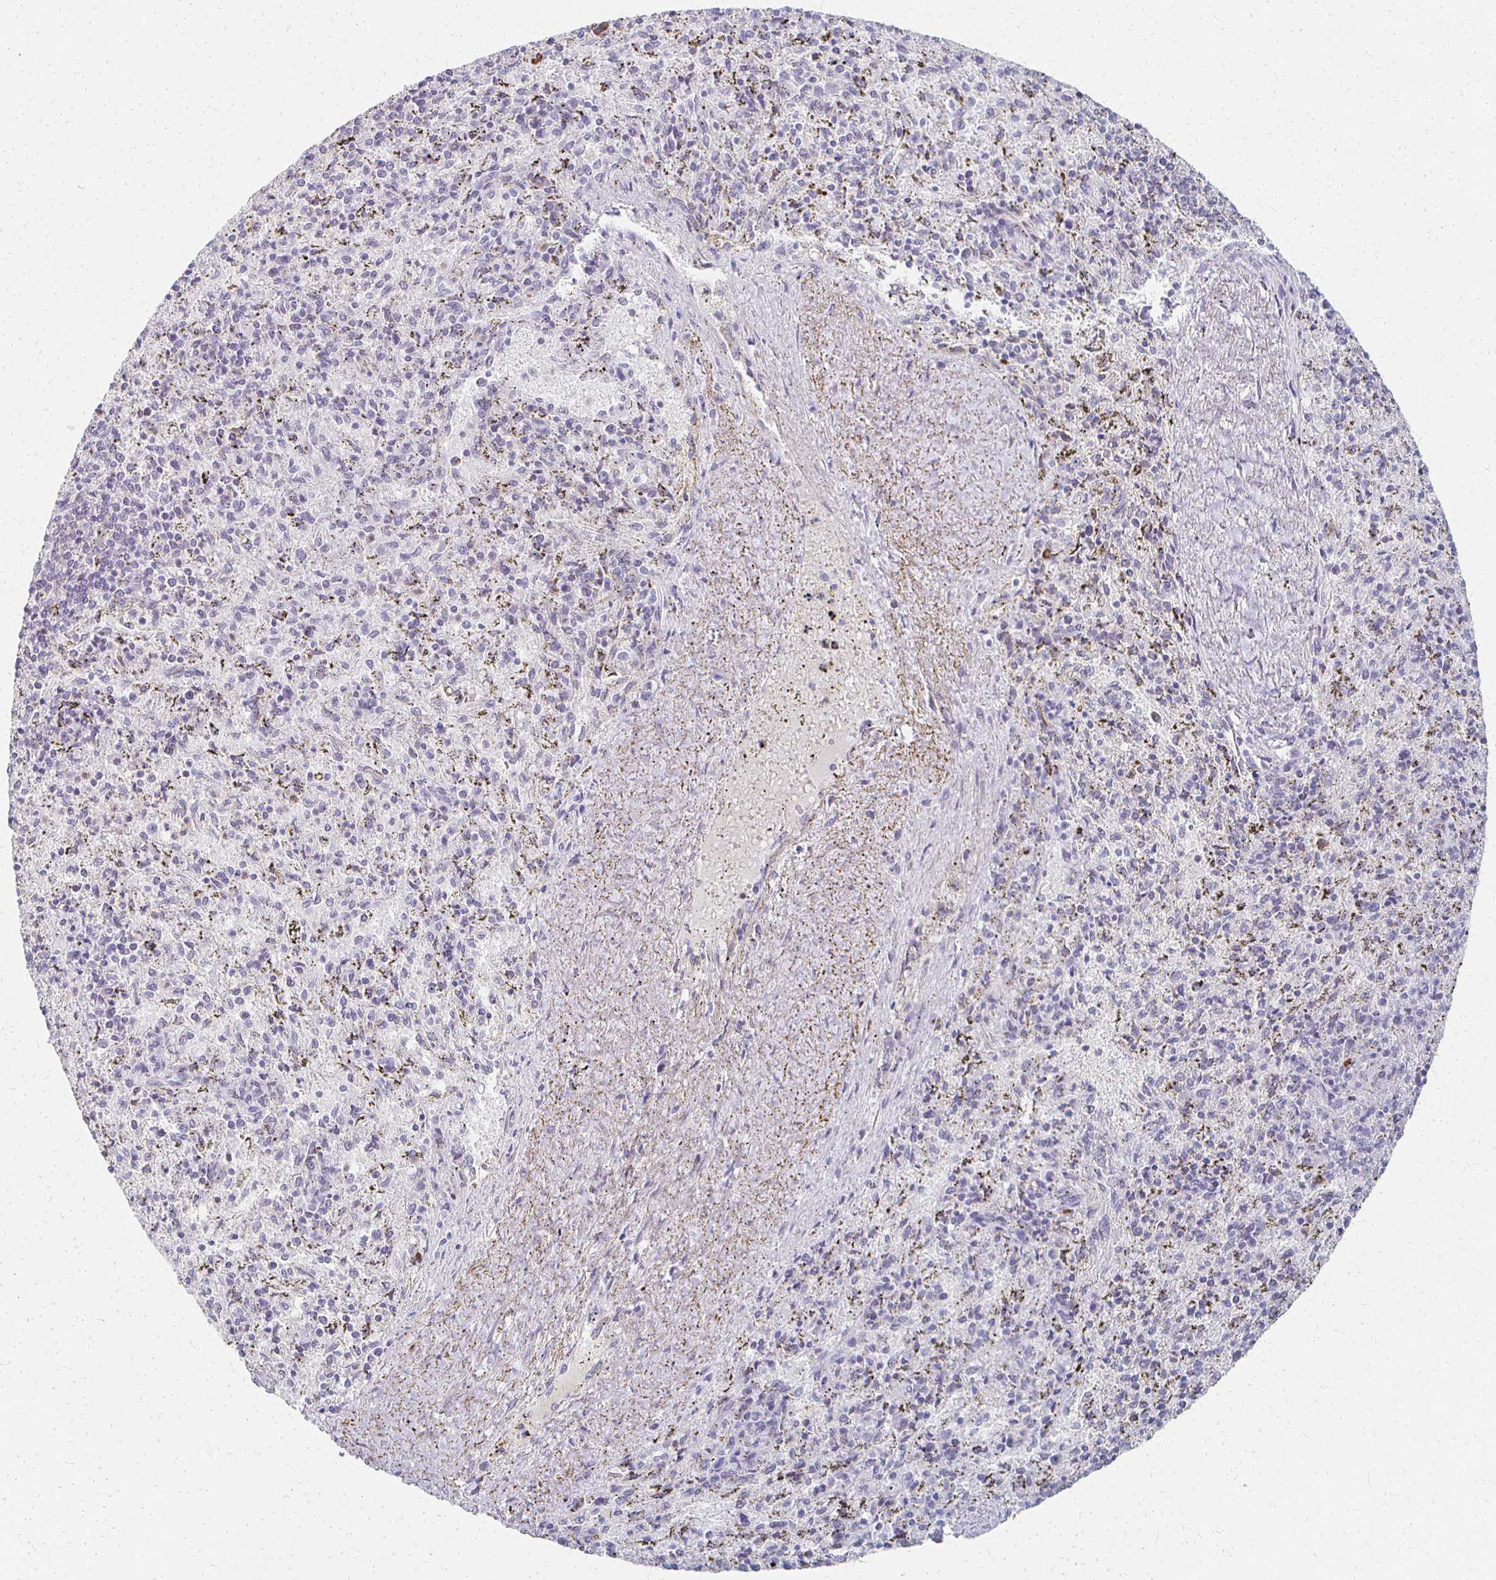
{"staining": {"intensity": "strong", "quantity": "<25%", "location": "cytoplasmic/membranous"}, "tissue": "spleen", "cell_type": "Cells in red pulp", "image_type": "normal", "snomed": [{"axis": "morphology", "description": "Normal tissue, NOS"}, {"axis": "topography", "description": "Spleen"}], "caption": "Human spleen stained with a brown dye exhibits strong cytoplasmic/membranous positive positivity in approximately <25% of cells in red pulp.", "gene": "CXCR2", "patient": {"sex": "male", "age": 57}}